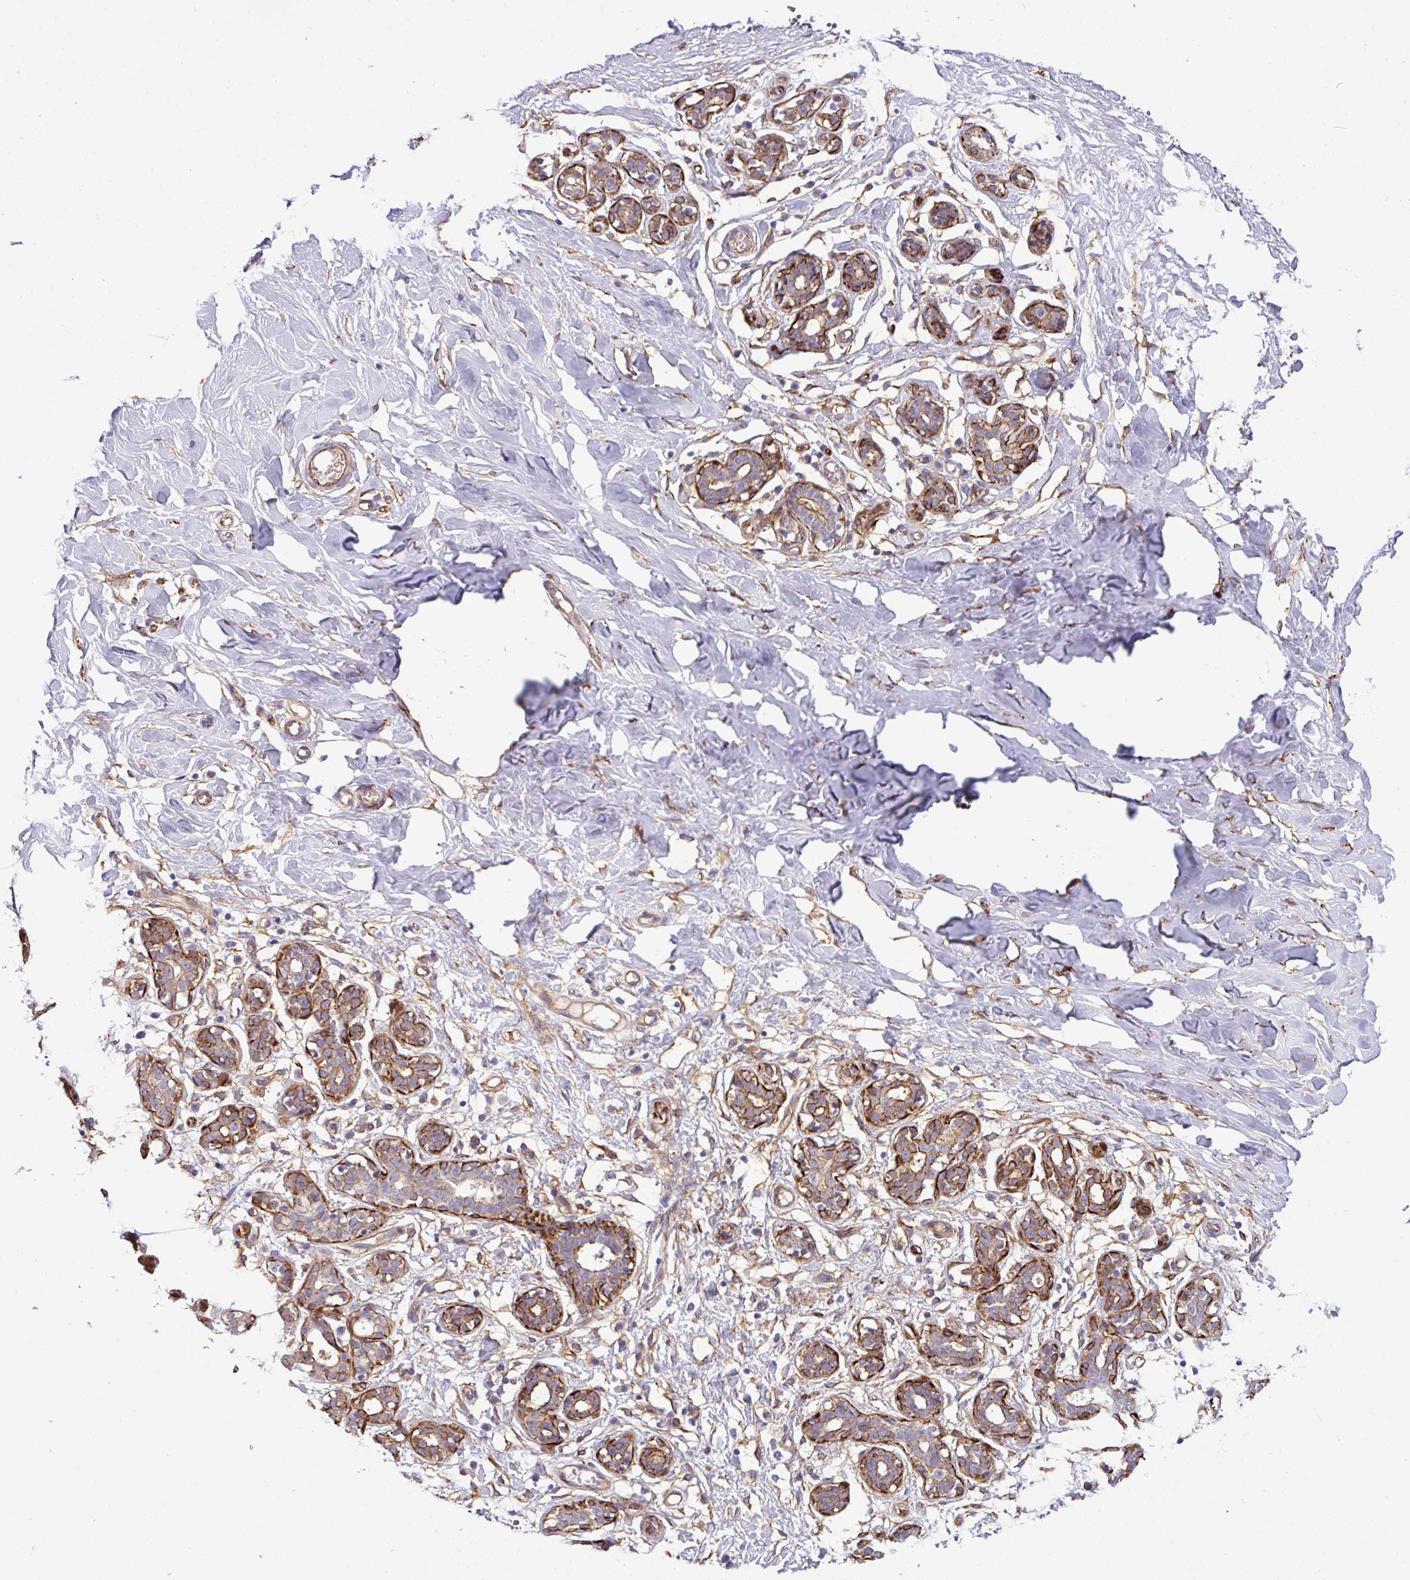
{"staining": {"intensity": "negative", "quantity": "none", "location": "none"}, "tissue": "breast", "cell_type": "Adipocytes", "image_type": "normal", "snomed": [{"axis": "morphology", "description": "Normal tissue, NOS"}, {"axis": "topography", "description": "Breast"}], "caption": "Immunohistochemistry (IHC) of benign breast exhibits no expression in adipocytes. (DAB IHC visualized using brightfield microscopy, high magnification).", "gene": "PARD6A", "patient": {"sex": "female", "age": 27}}